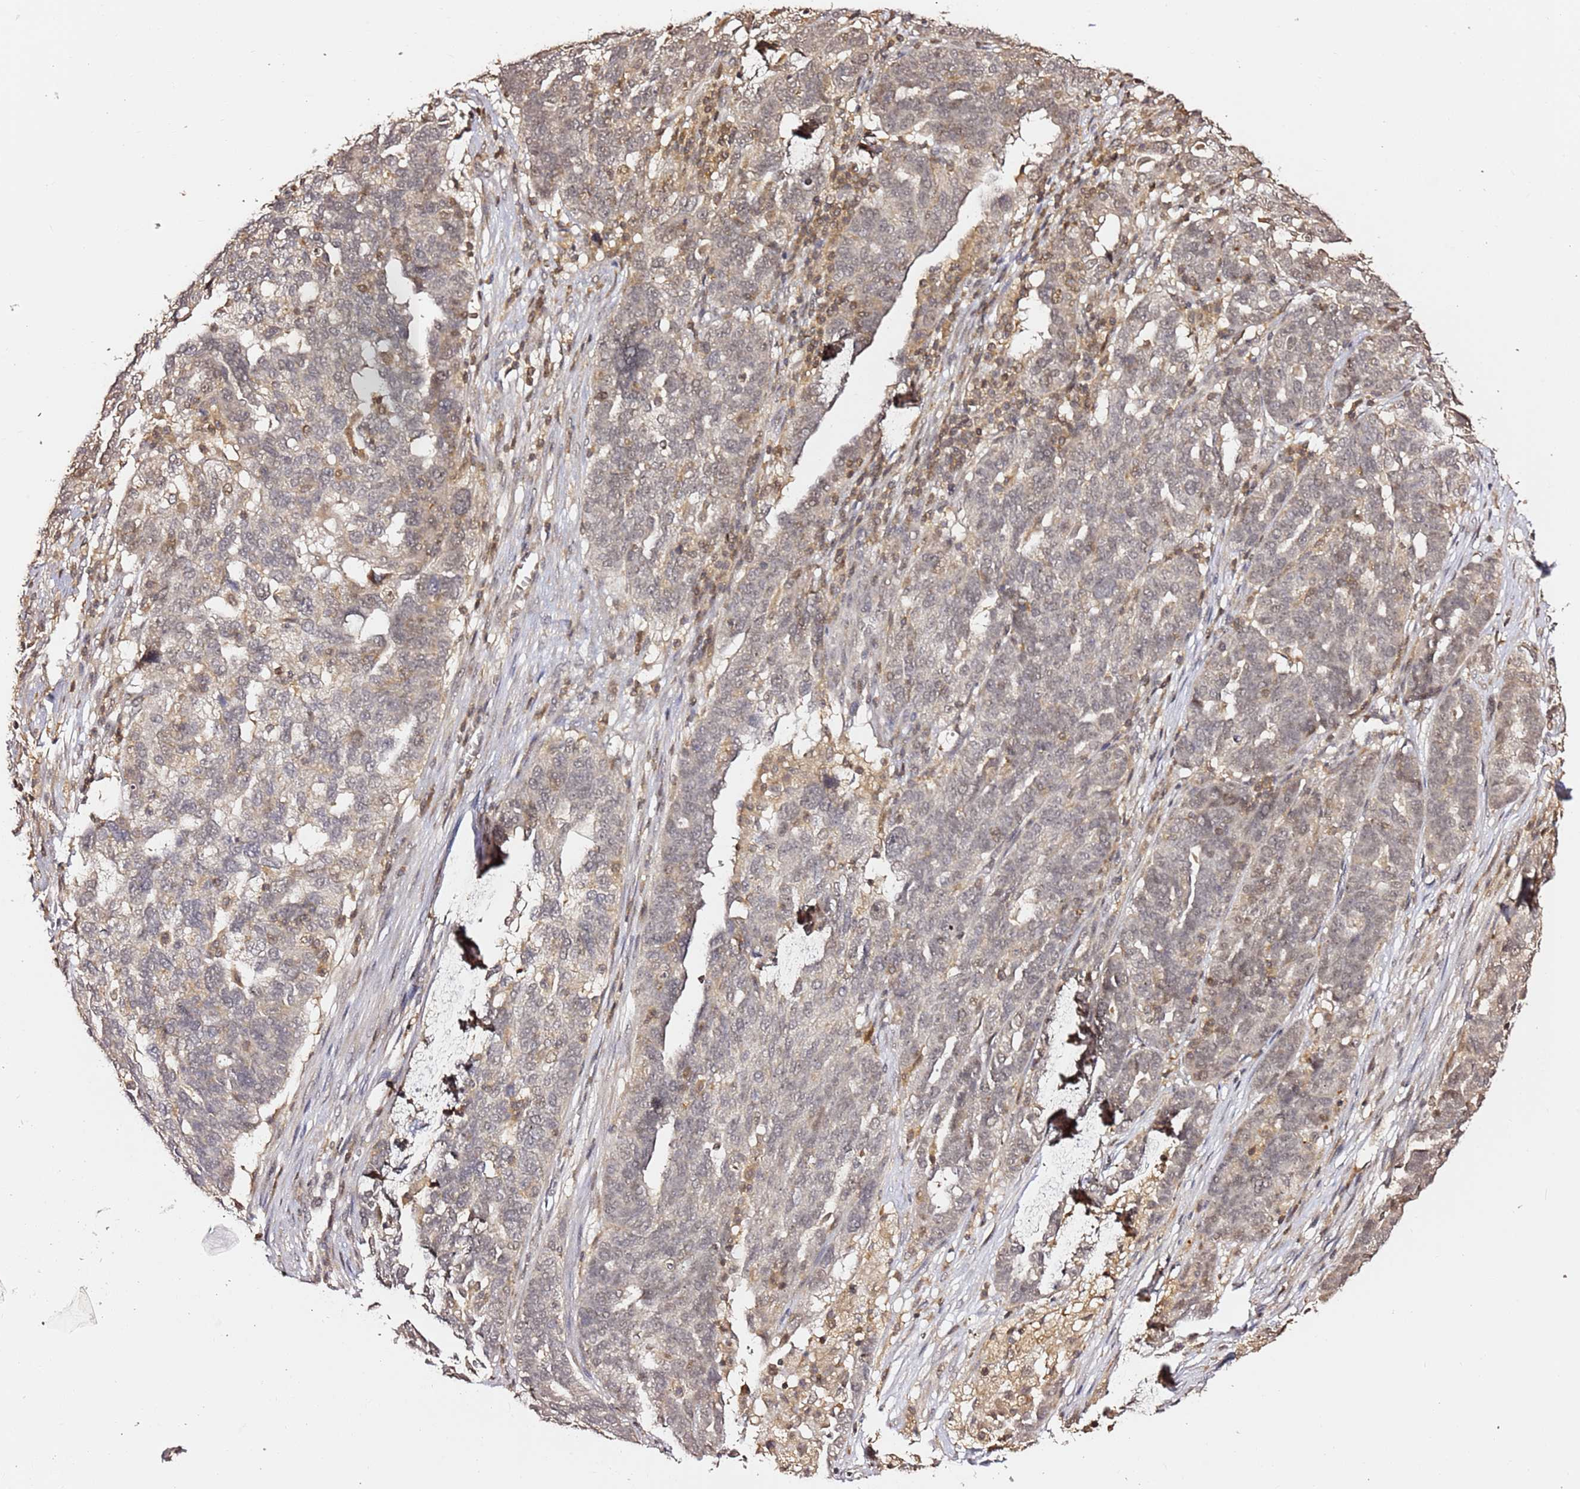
{"staining": {"intensity": "weak", "quantity": "<25%", "location": "nuclear"}, "tissue": "ovarian cancer", "cell_type": "Tumor cells", "image_type": "cancer", "snomed": [{"axis": "morphology", "description": "Cystadenocarcinoma, serous, NOS"}, {"axis": "topography", "description": "Ovary"}], "caption": "Immunohistochemistry (IHC) histopathology image of neoplastic tissue: human ovarian cancer stained with DAB (3,3'-diaminobenzidine) demonstrates no significant protein staining in tumor cells. (Immunohistochemistry (IHC), brightfield microscopy, high magnification).", "gene": "OR5V1", "patient": {"sex": "female", "age": 59}}